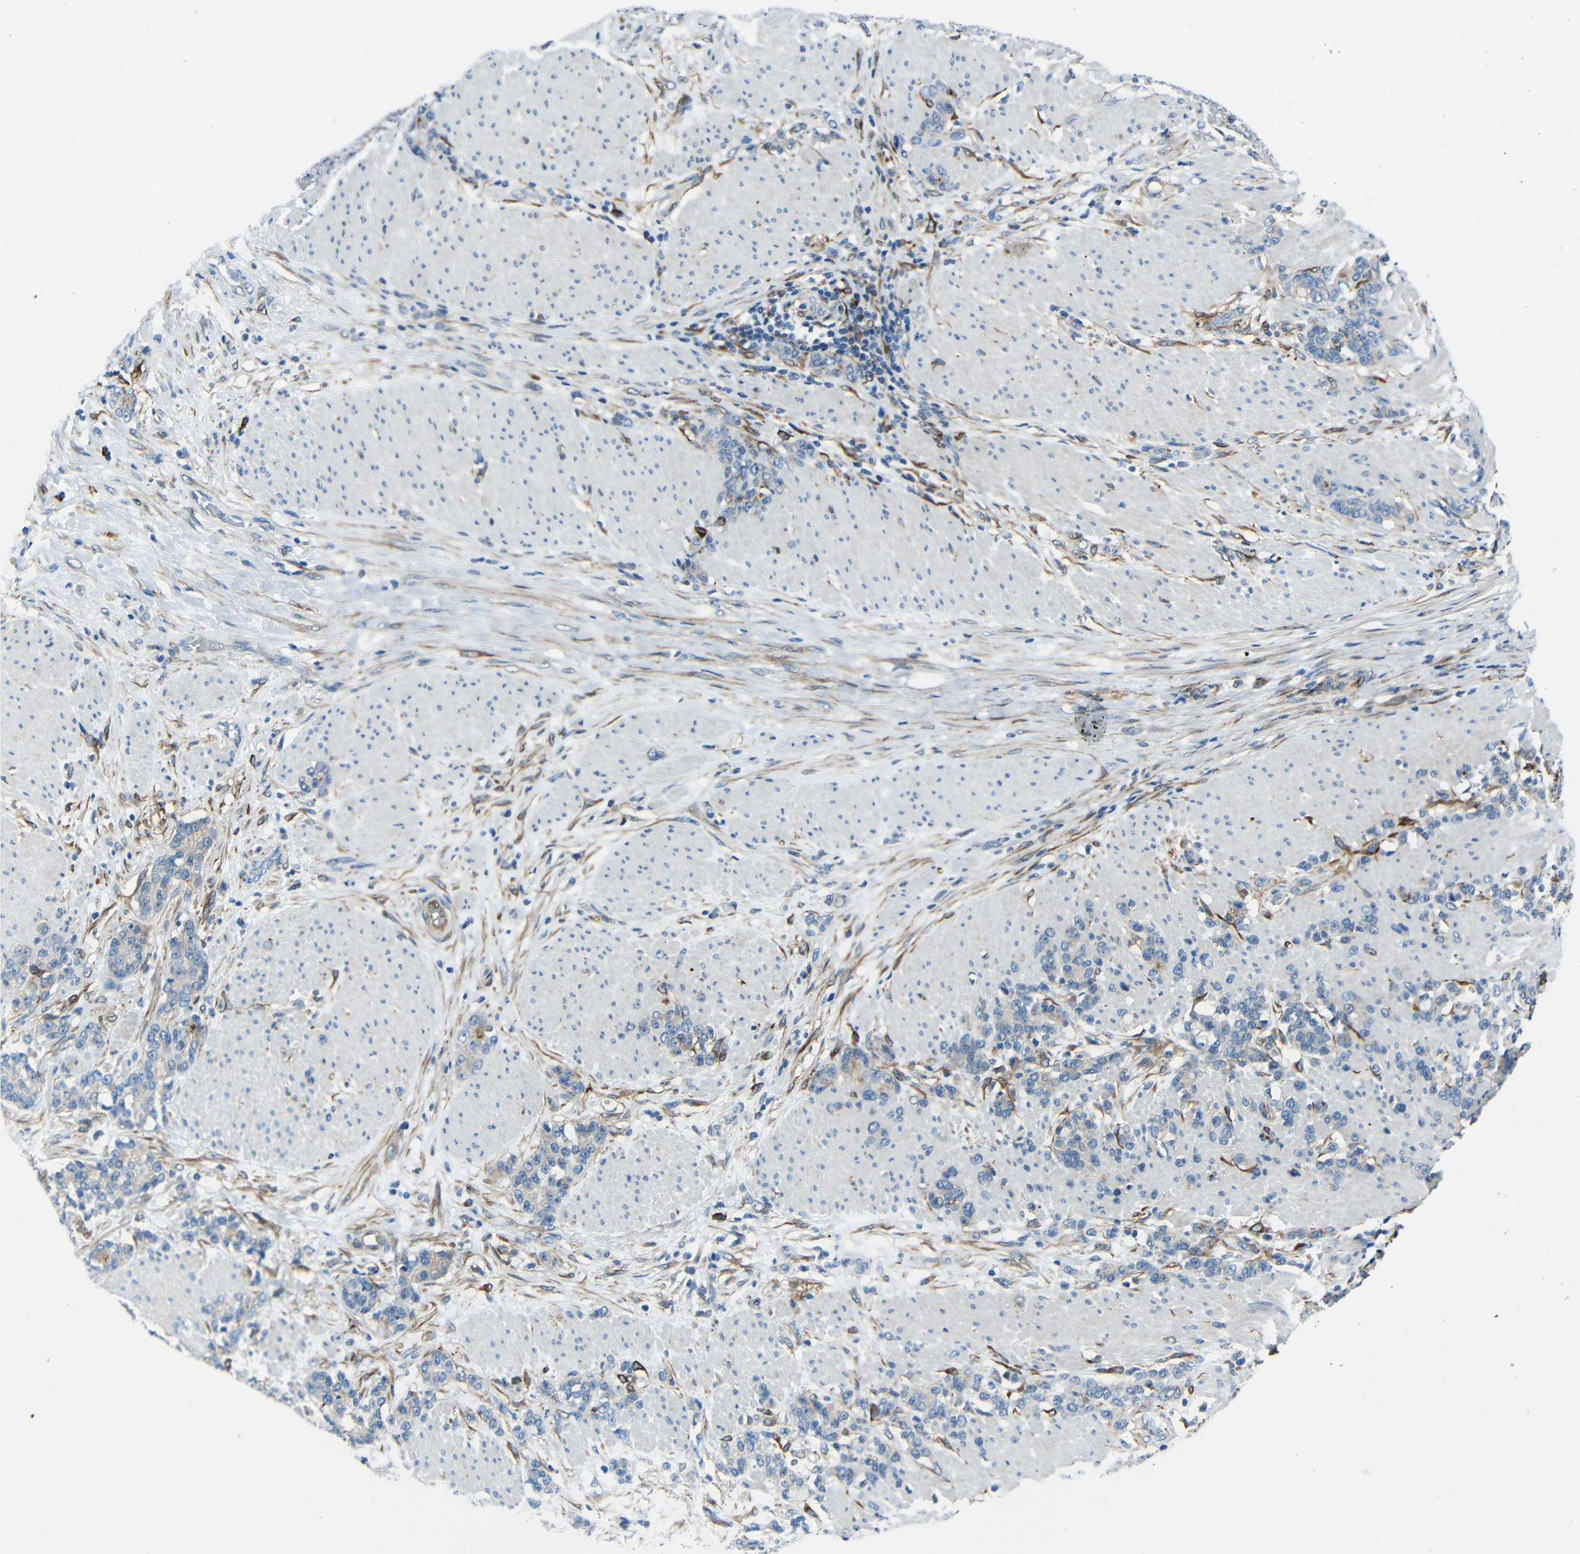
{"staining": {"intensity": "weak", "quantity": ">75%", "location": "cytoplasmic/membranous"}, "tissue": "stomach cancer", "cell_type": "Tumor cells", "image_type": "cancer", "snomed": [{"axis": "morphology", "description": "Adenocarcinoma, NOS"}, {"axis": "topography", "description": "Stomach, lower"}], "caption": "Protein expression analysis of stomach cancer (adenocarcinoma) shows weak cytoplasmic/membranous positivity in about >75% of tumor cells.", "gene": "DCLK1", "patient": {"sex": "male", "age": 88}}